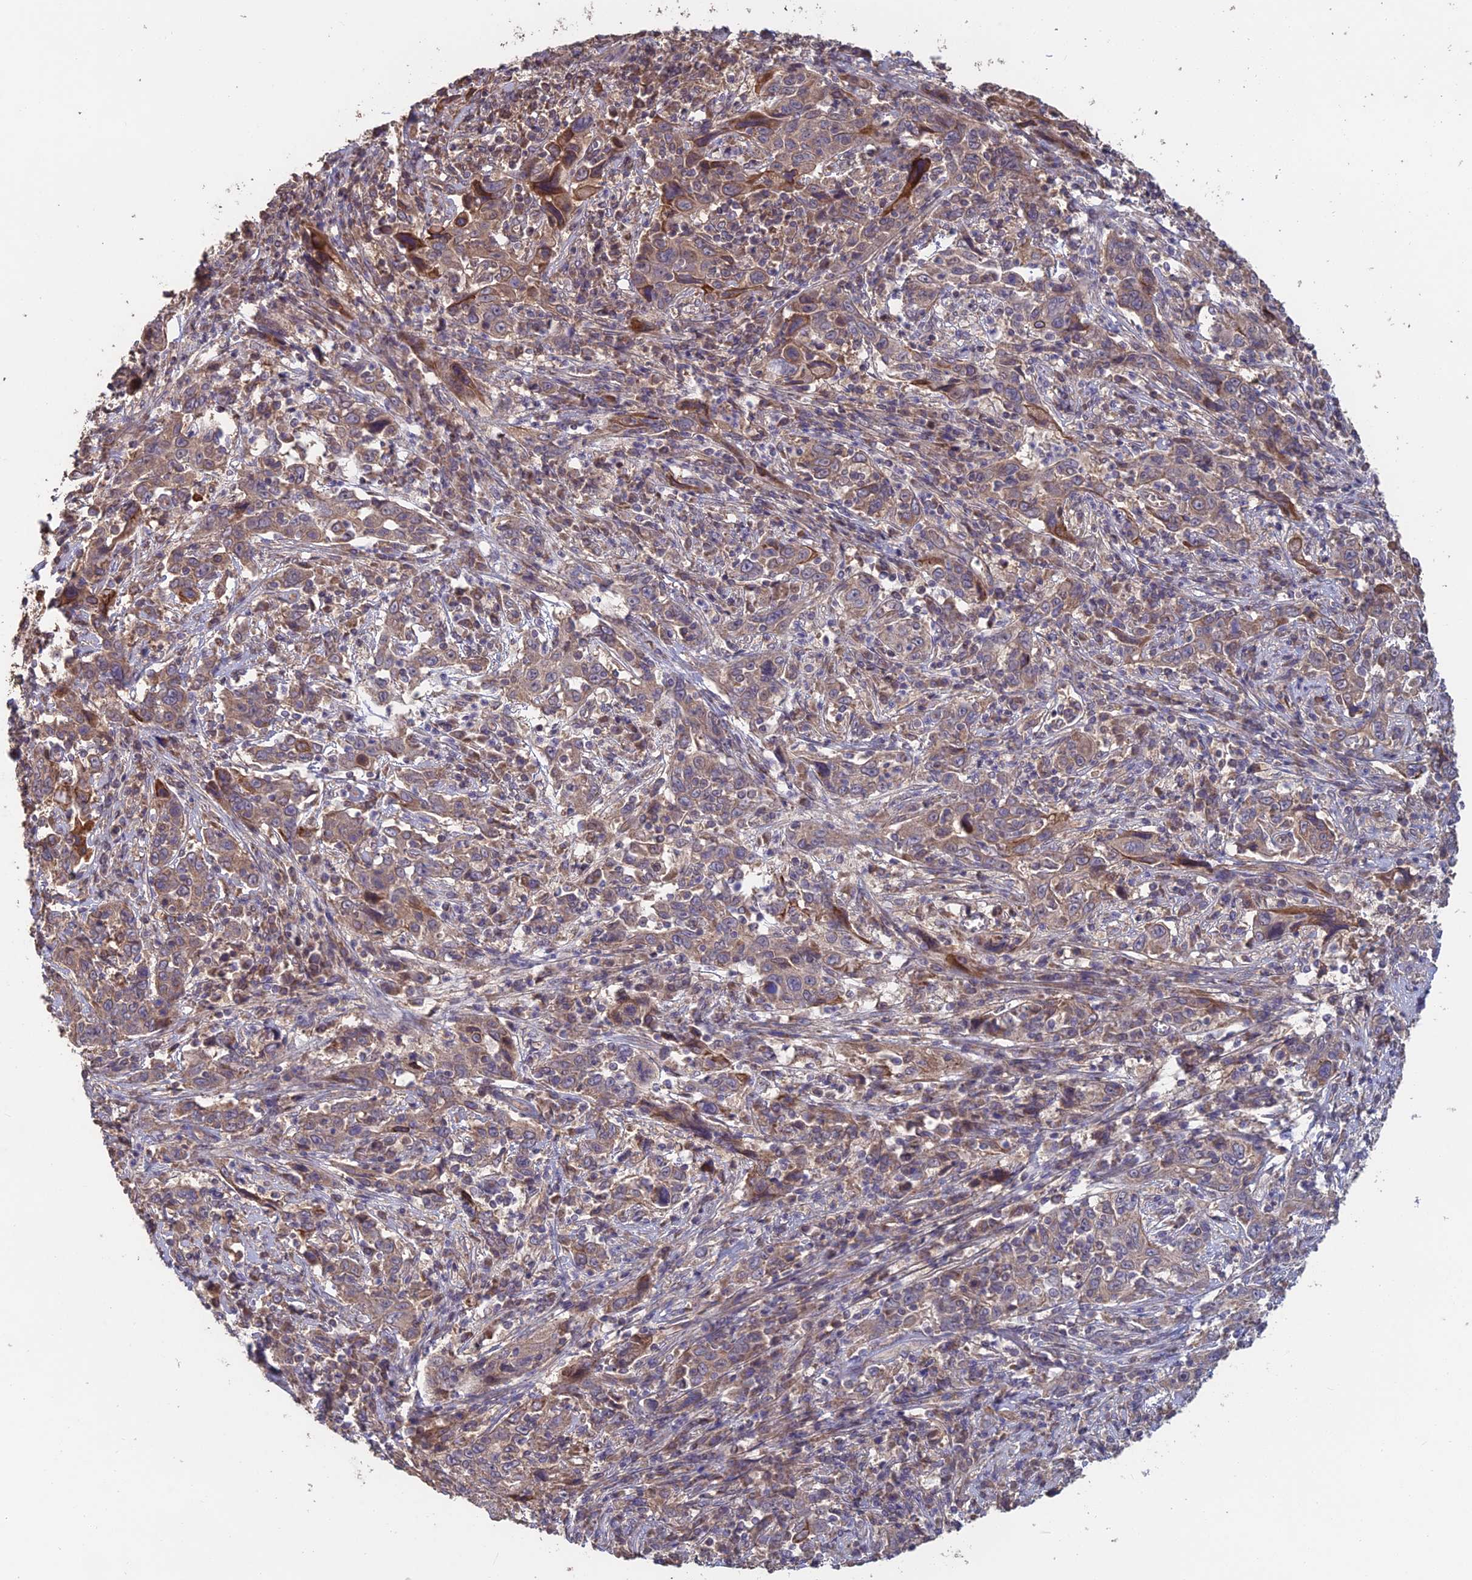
{"staining": {"intensity": "moderate", "quantity": ">75%", "location": "cytoplasmic/membranous"}, "tissue": "cervical cancer", "cell_type": "Tumor cells", "image_type": "cancer", "snomed": [{"axis": "morphology", "description": "Squamous cell carcinoma, NOS"}, {"axis": "topography", "description": "Cervix"}], "caption": "Moderate cytoplasmic/membranous staining is seen in about >75% of tumor cells in cervical squamous cell carcinoma. The staining was performed using DAB (3,3'-diaminobenzidine), with brown indicating positive protein expression. Nuclei are stained blue with hematoxylin.", "gene": "SHISA5", "patient": {"sex": "female", "age": 46}}